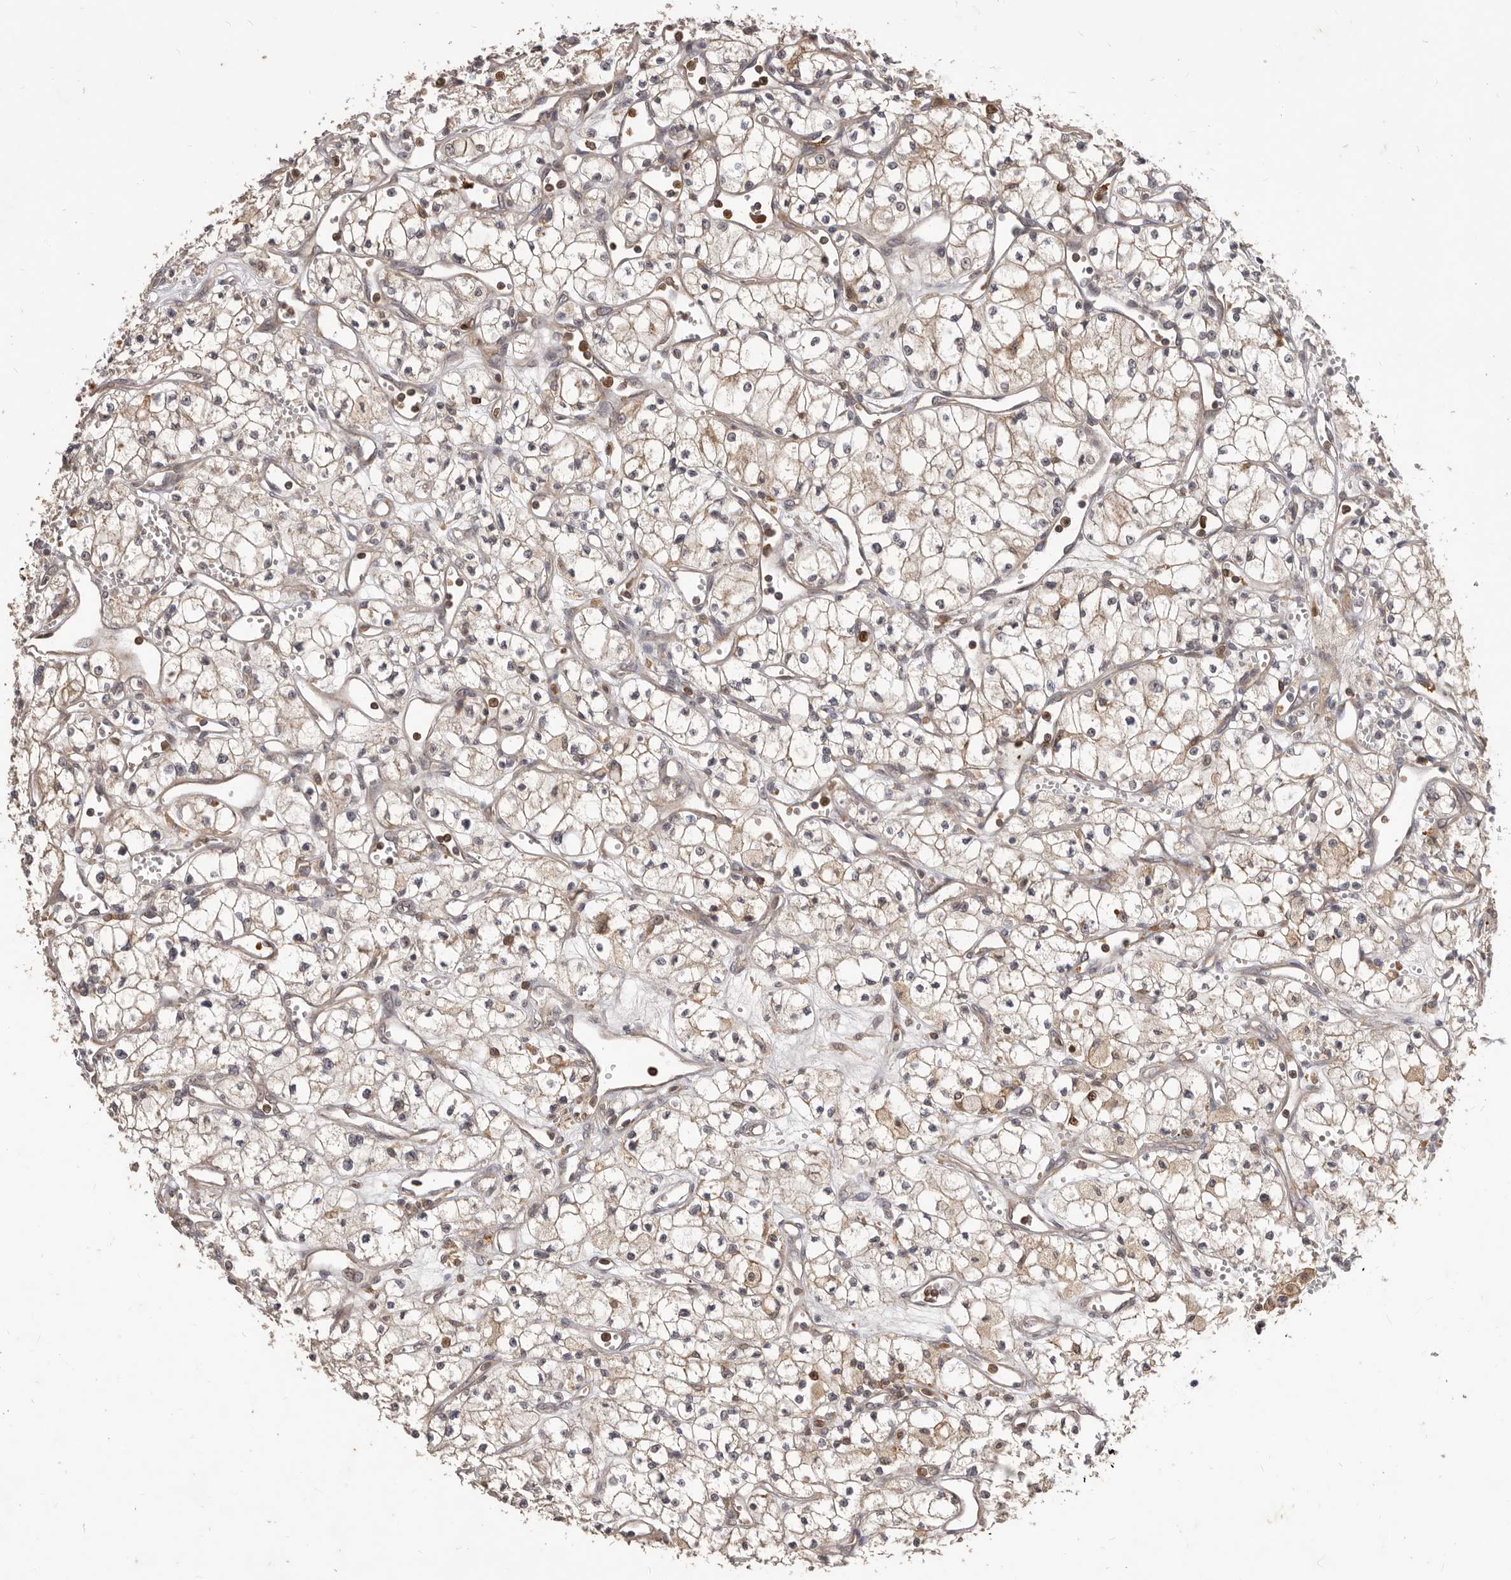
{"staining": {"intensity": "weak", "quantity": ">75%", "location": "cytoplasmic/membranous"}, "tissue": "renal cancer", "cell_type": "Tumor cells", "image_type": "cancer", "snomed": [{"axis": "morphology", "description": "Adenocarcinoma, NOS"}, {"axis": "topography", "description": "Kidney"}], "caption": "Renal cancer (adenocarcinoma) stained with IHC demonstrates weak cytoplasmic/membranous staining in about >75% of tumor cells. Nuclei are stained in blue.", "gene": "RNF187", "patient": {"sex": "male", "age": 59}}